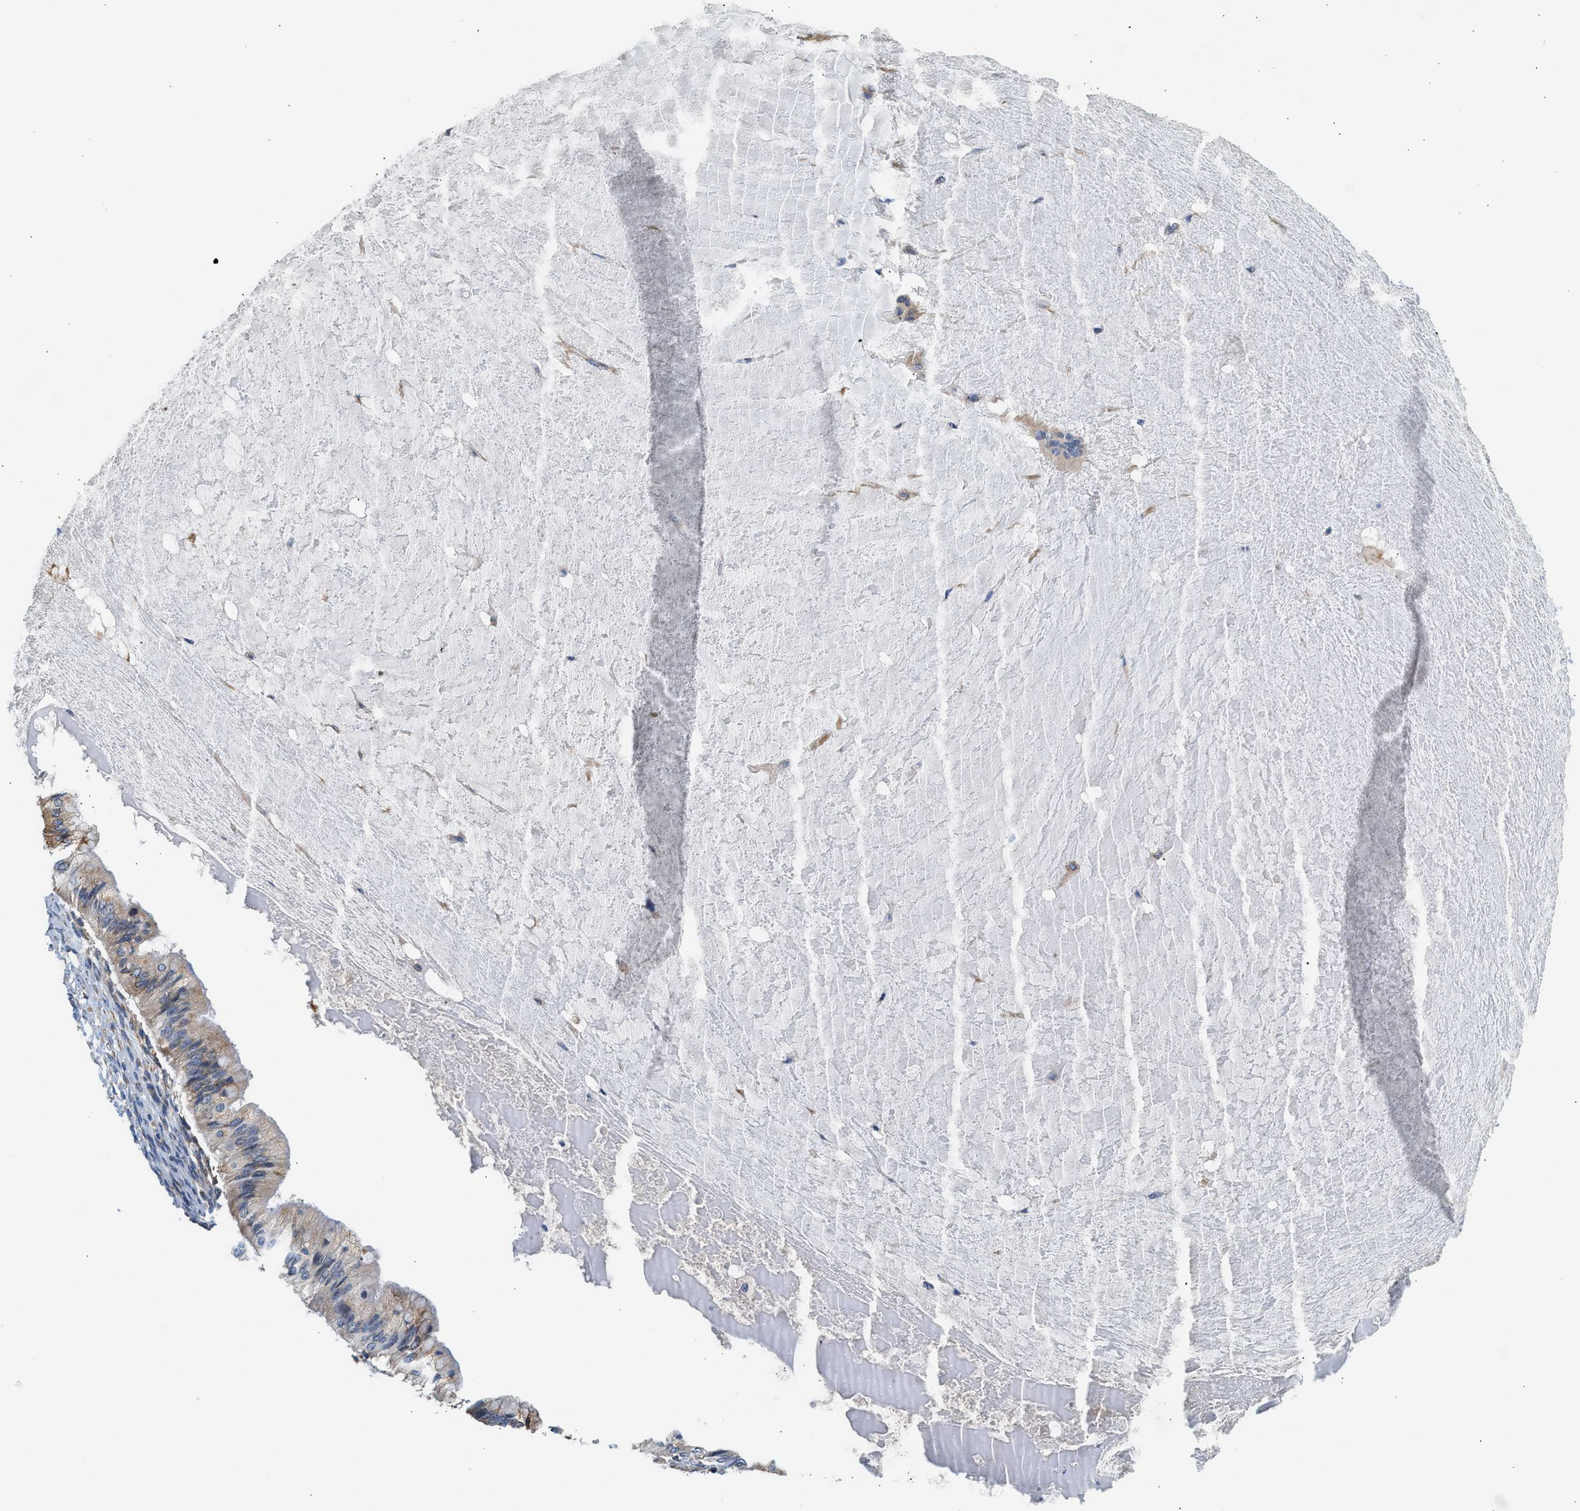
{"staining": {"intensity": "moderate", "quantity": "<25%", "location": "cytoplasmic/membranous"}, "tissue": "ovarian cancer", "cell_type": "Tumor cells", "image_type": "cancer", "snomed": [{"axis": "morphology", "description": "Cystadenocarcinoma, mucinous, NOS"}, {"axis": "topography", "description": "Ovary"}], "caption": "The micrograph exhibits a brown stain indicating the presence of a protein in the cytoplasmic/membranous of tumor cells in mucinous cystadenocarcinoma (ovarian). (IHC, brightfield microscopy, high magnification).", "gene": "LPIN2", "patient": {"sex": "female", "age": 57}}